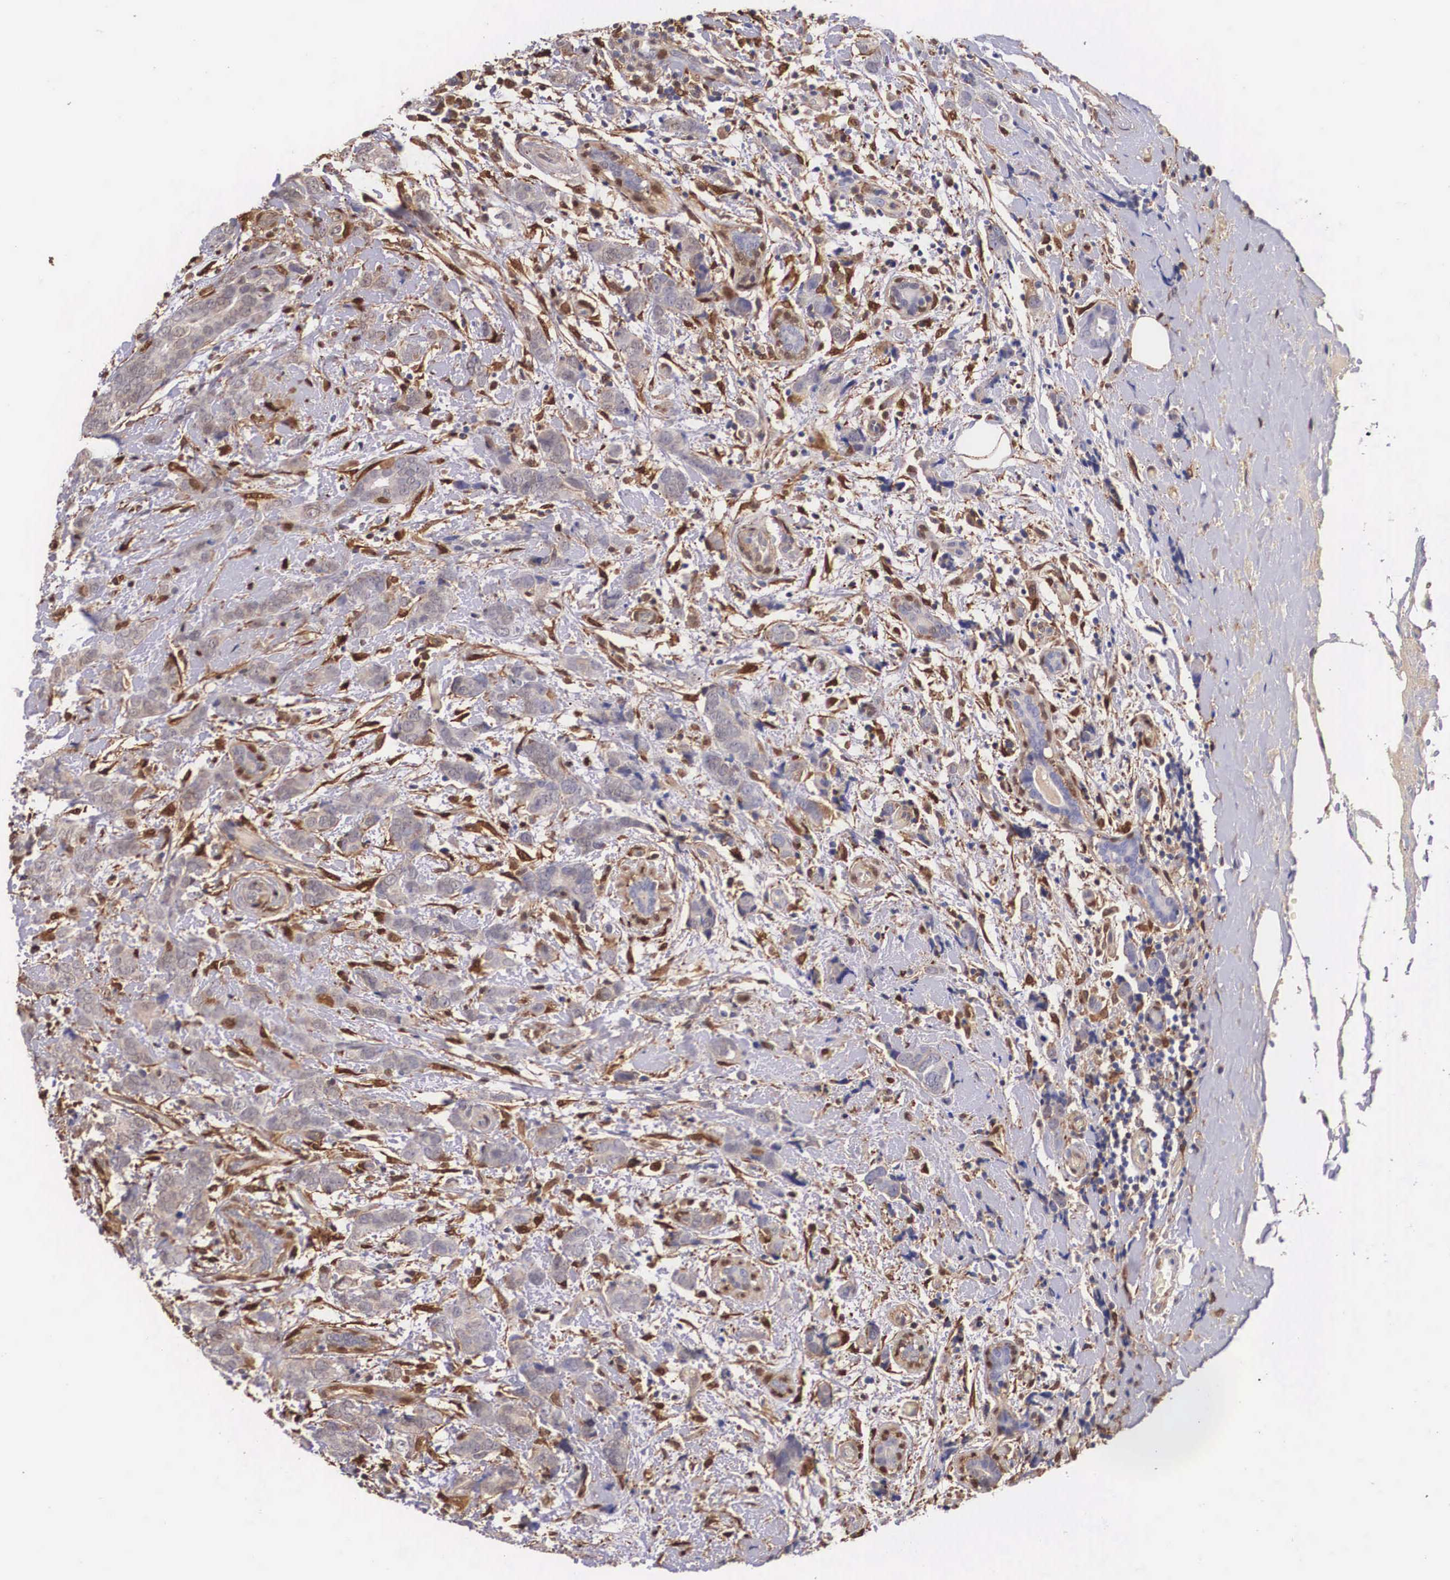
{"staining": {"intensity": "negative", "quantity": "none", "location": "none"}, "tissue": "breast cancer", "cell_type": "Tumor cells", "image_type": "cancer", "snomed": [{"axis": "morphology", "description": "Duct carcinoma"}, {"axis": "topography", "description": "Breast"}], "caption": "Immunohistochemistry of human intraductal carcinoma (breast) exhibits no expression in tumor cells.", "gene": "LGALS1", "patient": {"sex": "female", "age": 53}}